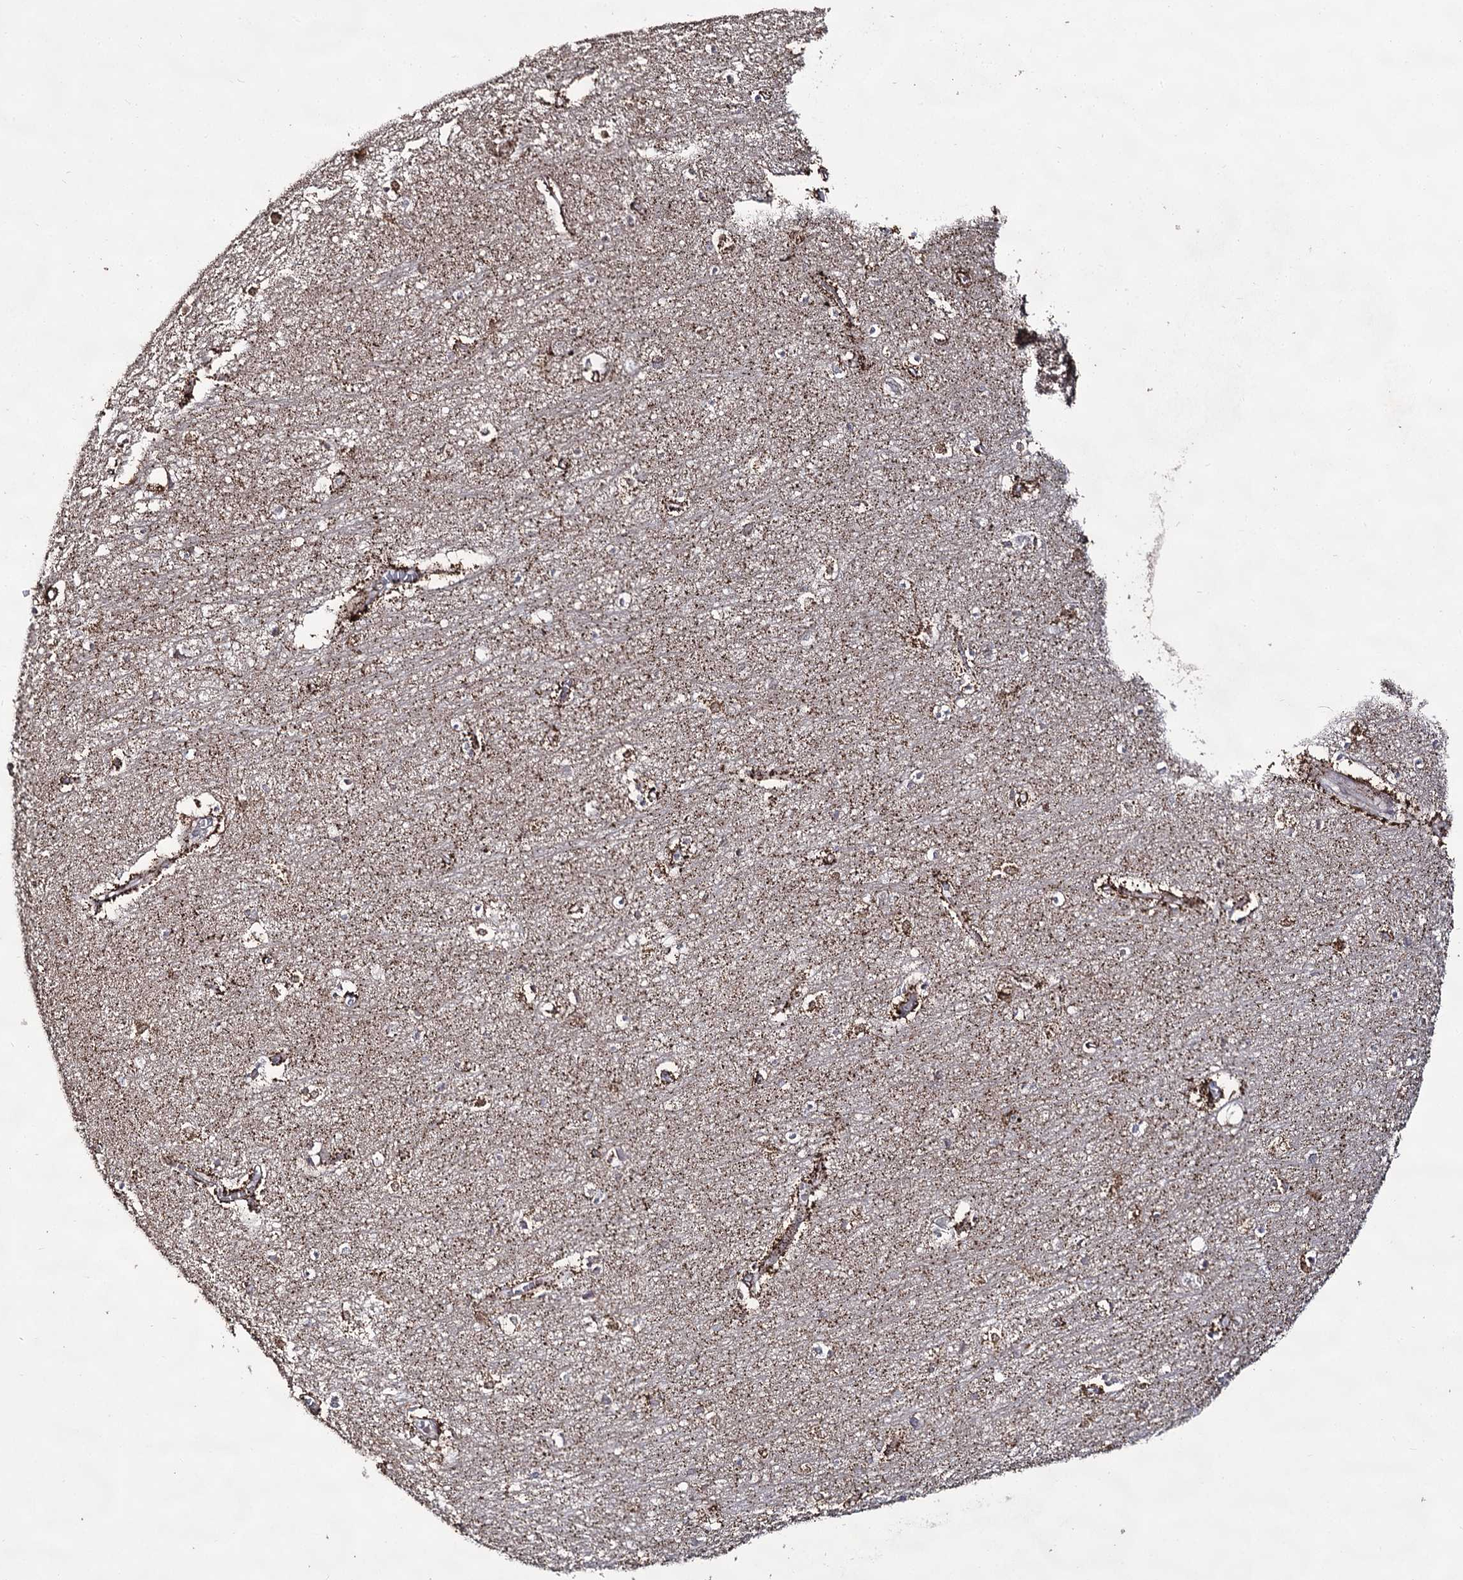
{"staining": {"intensity": "negative", "quantity": "none", "location": "none"}, "tissue": "hippocampus", "cell_type": "Glial cells", "image_type": "normal", "snomed": [{"axis": "morphology", "description": "Normal tissue, NOS"}, {"axis": "topography", "description": "Hippocampus"}], "caption": "The micrograph displays no significant positivity in glial cells of hippocampus.", "gene": "ACTR6", "patient": {"sex": "female", "age": 64}}